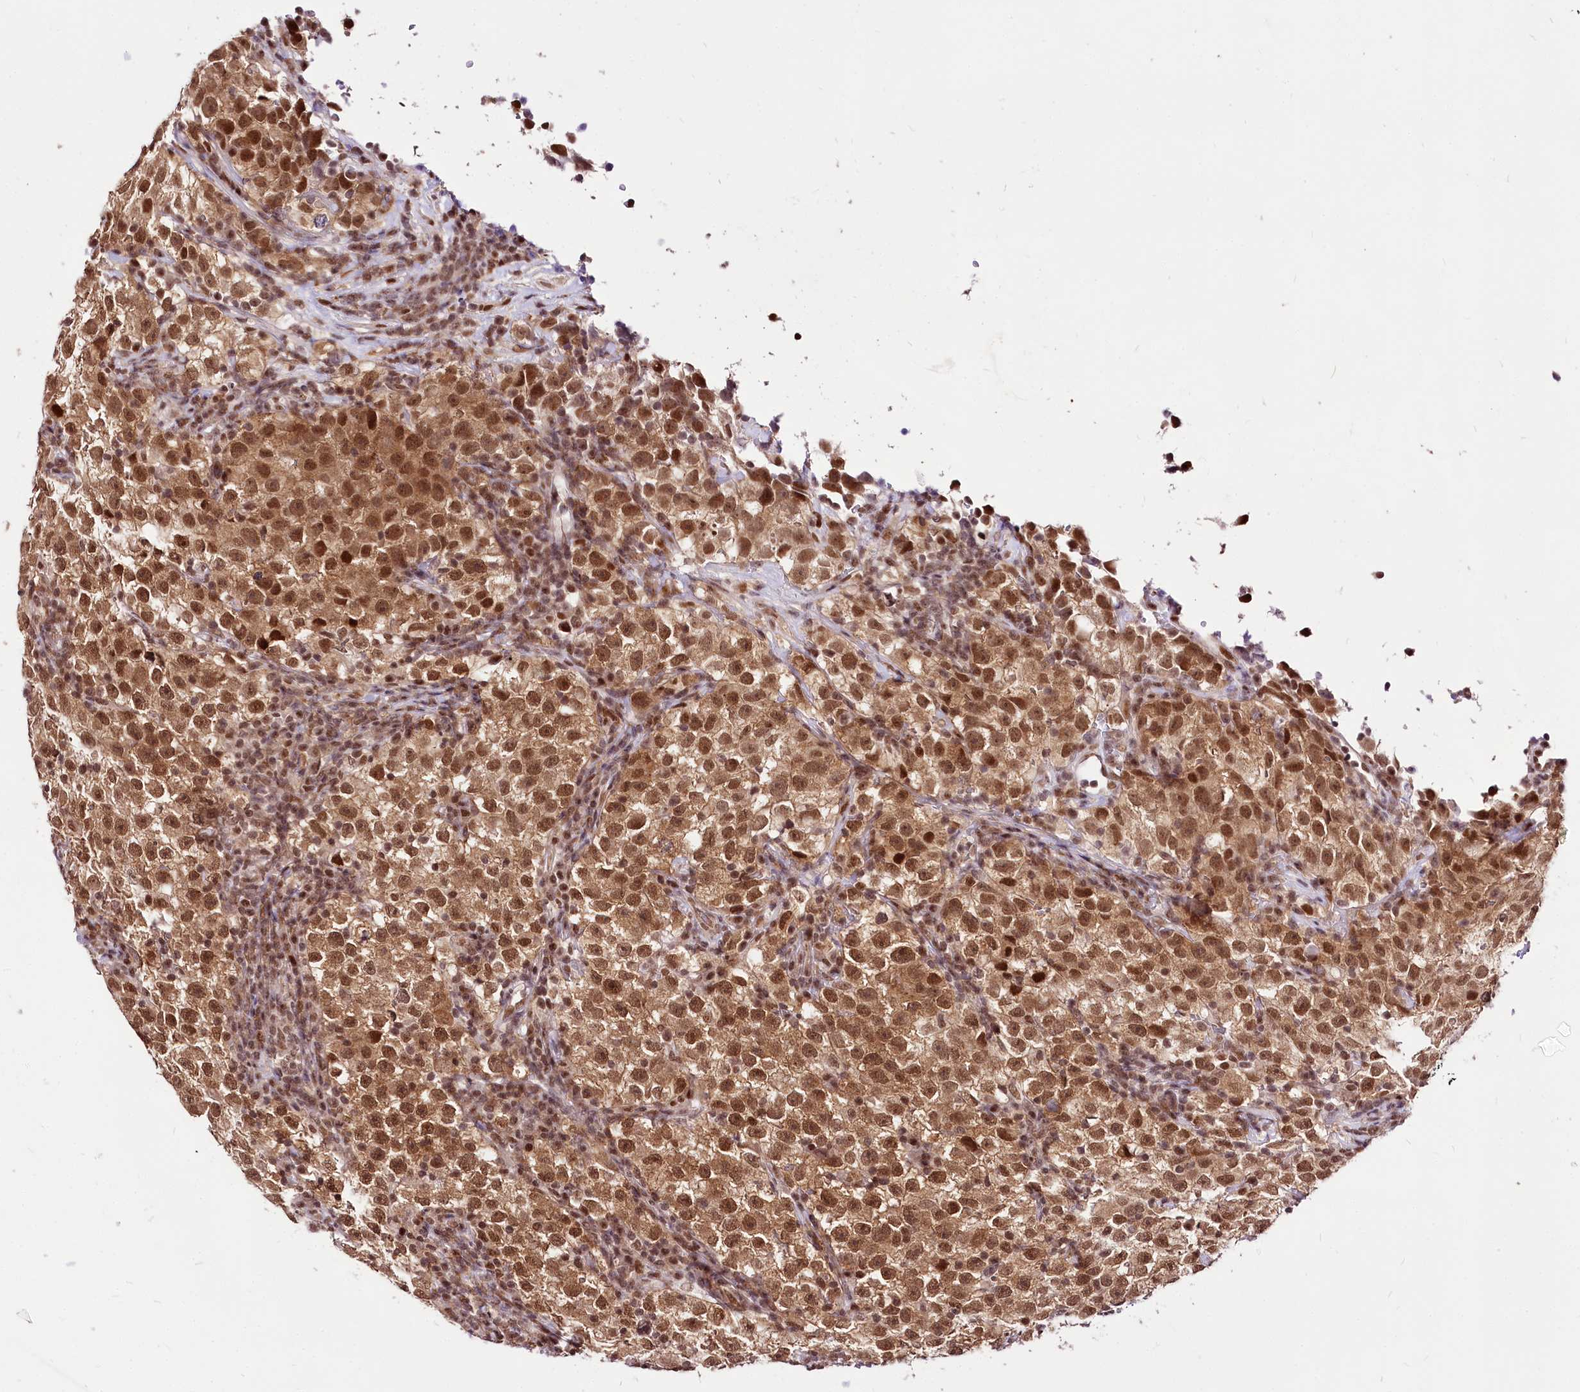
{"staining": {"intensity": "moderate", "quantity": ">75%", "location": "cytoplasmic/membranous,nuclear"}, "tissue": "testis cancer", "cell_type": "Tumor cells", "image_type": "cancer", "snomed": [{"axis": "morphology", "description": "Seminoma, NOS"}, {"axis": "topography", "description": "Testis"}], "caption": "A photomicrograph showing moderate cytoplasmic/membranous and nuclear staining in about >75% of tumor cells in testis cancer (seminoma), as visualized by brown immunohistochemical staining.", "gene": "POLA2", "patient": {"sex": "male", "age": 22}}